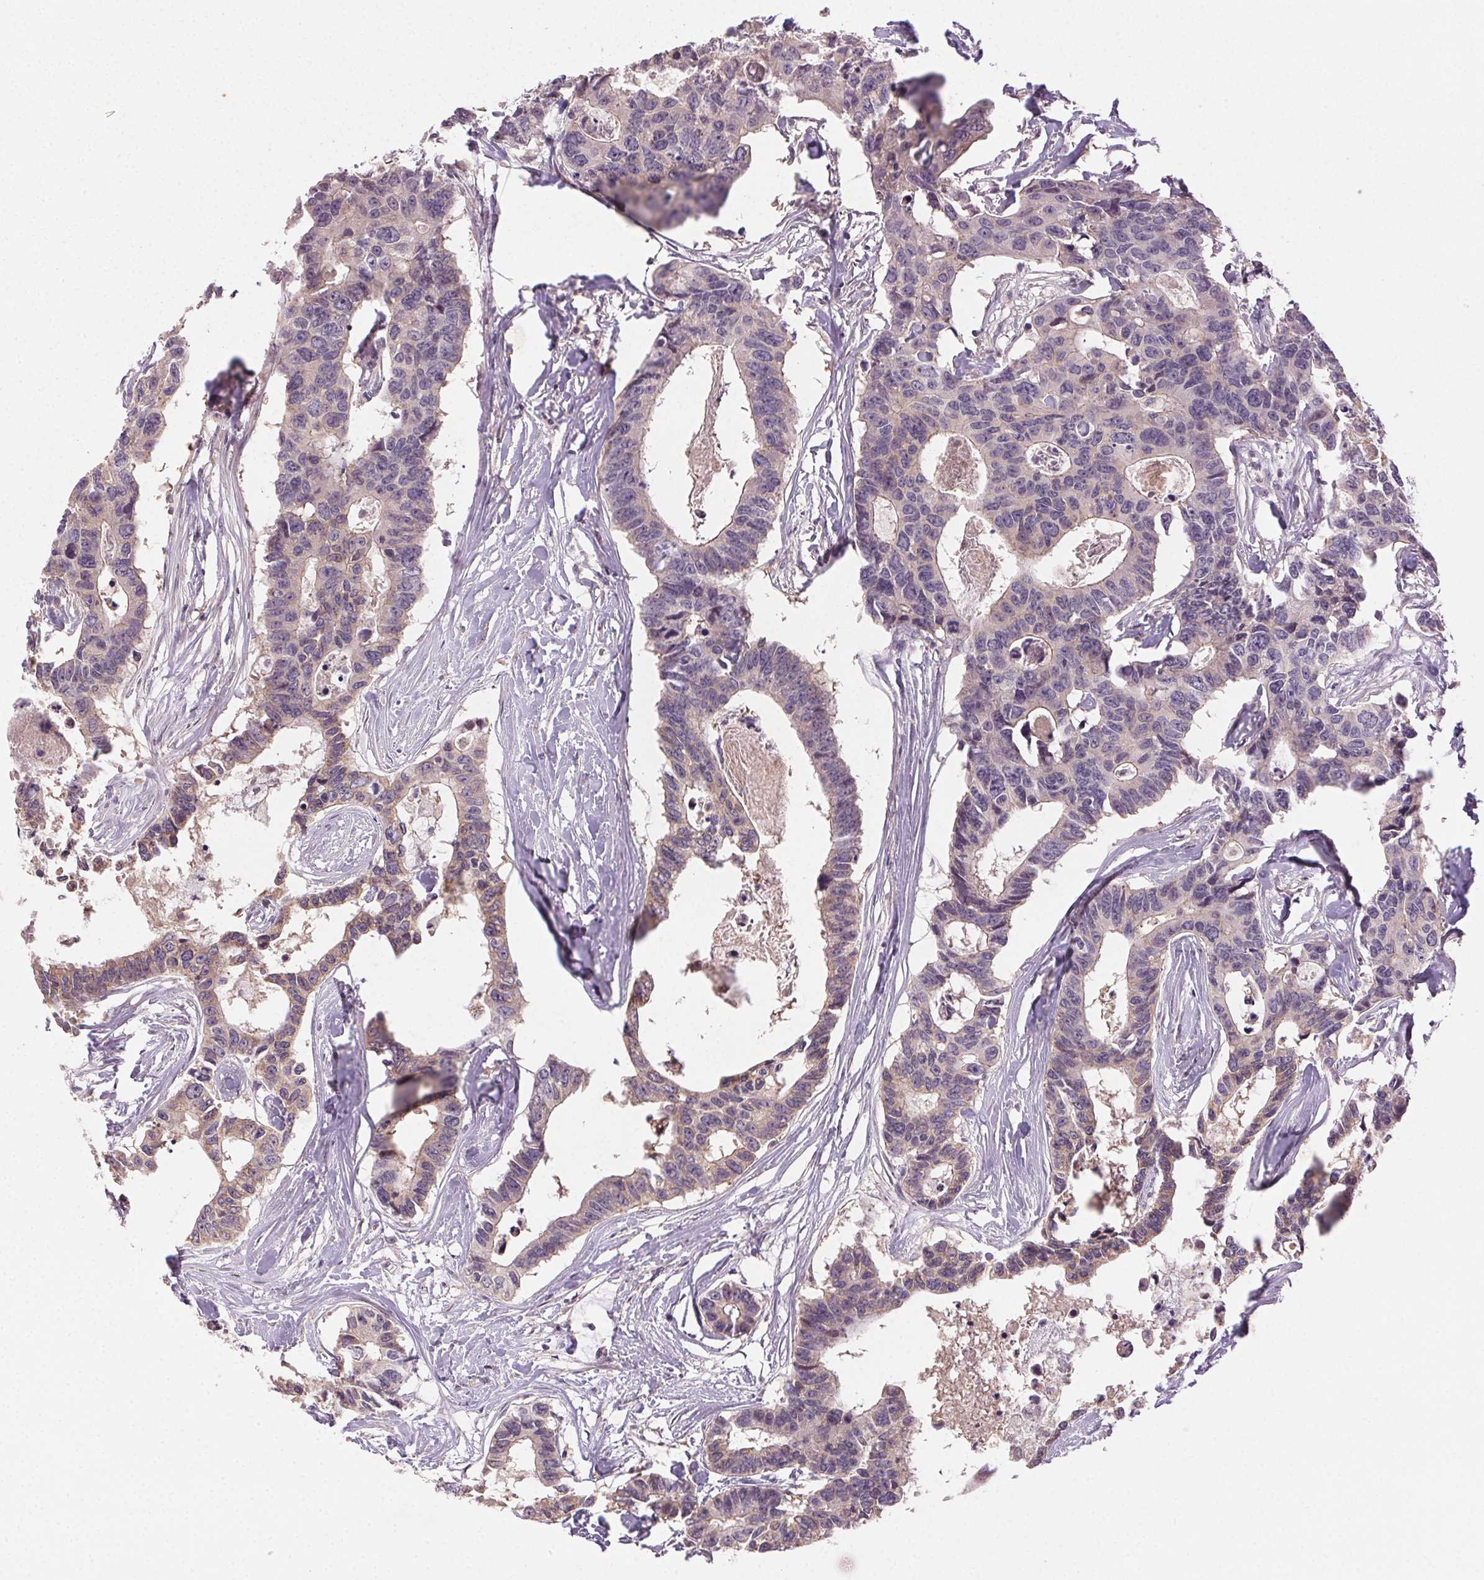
{"staining": {"intensity": "weak", "quantity": "<25%", "location": "cytoplasmic/membranous"}, "tissue": "colorectal cancer", "cell_type": "Tumor cells", "image_type": "cancer", "snomed": [{"axis": "morphology", "description": "Adenocarcinoma, NOS"}, {"axis": "topography", "description": "Rectum"}], "caption": "Immunohistochemical staining of colorectal cancer (adenocarcinoma) exhibits no significant staining in tumor cells. (DAB immunohistochemistry, high magnification).", "gene": "ATP1B3", "patient": {"sex": "male", "age": 57}}